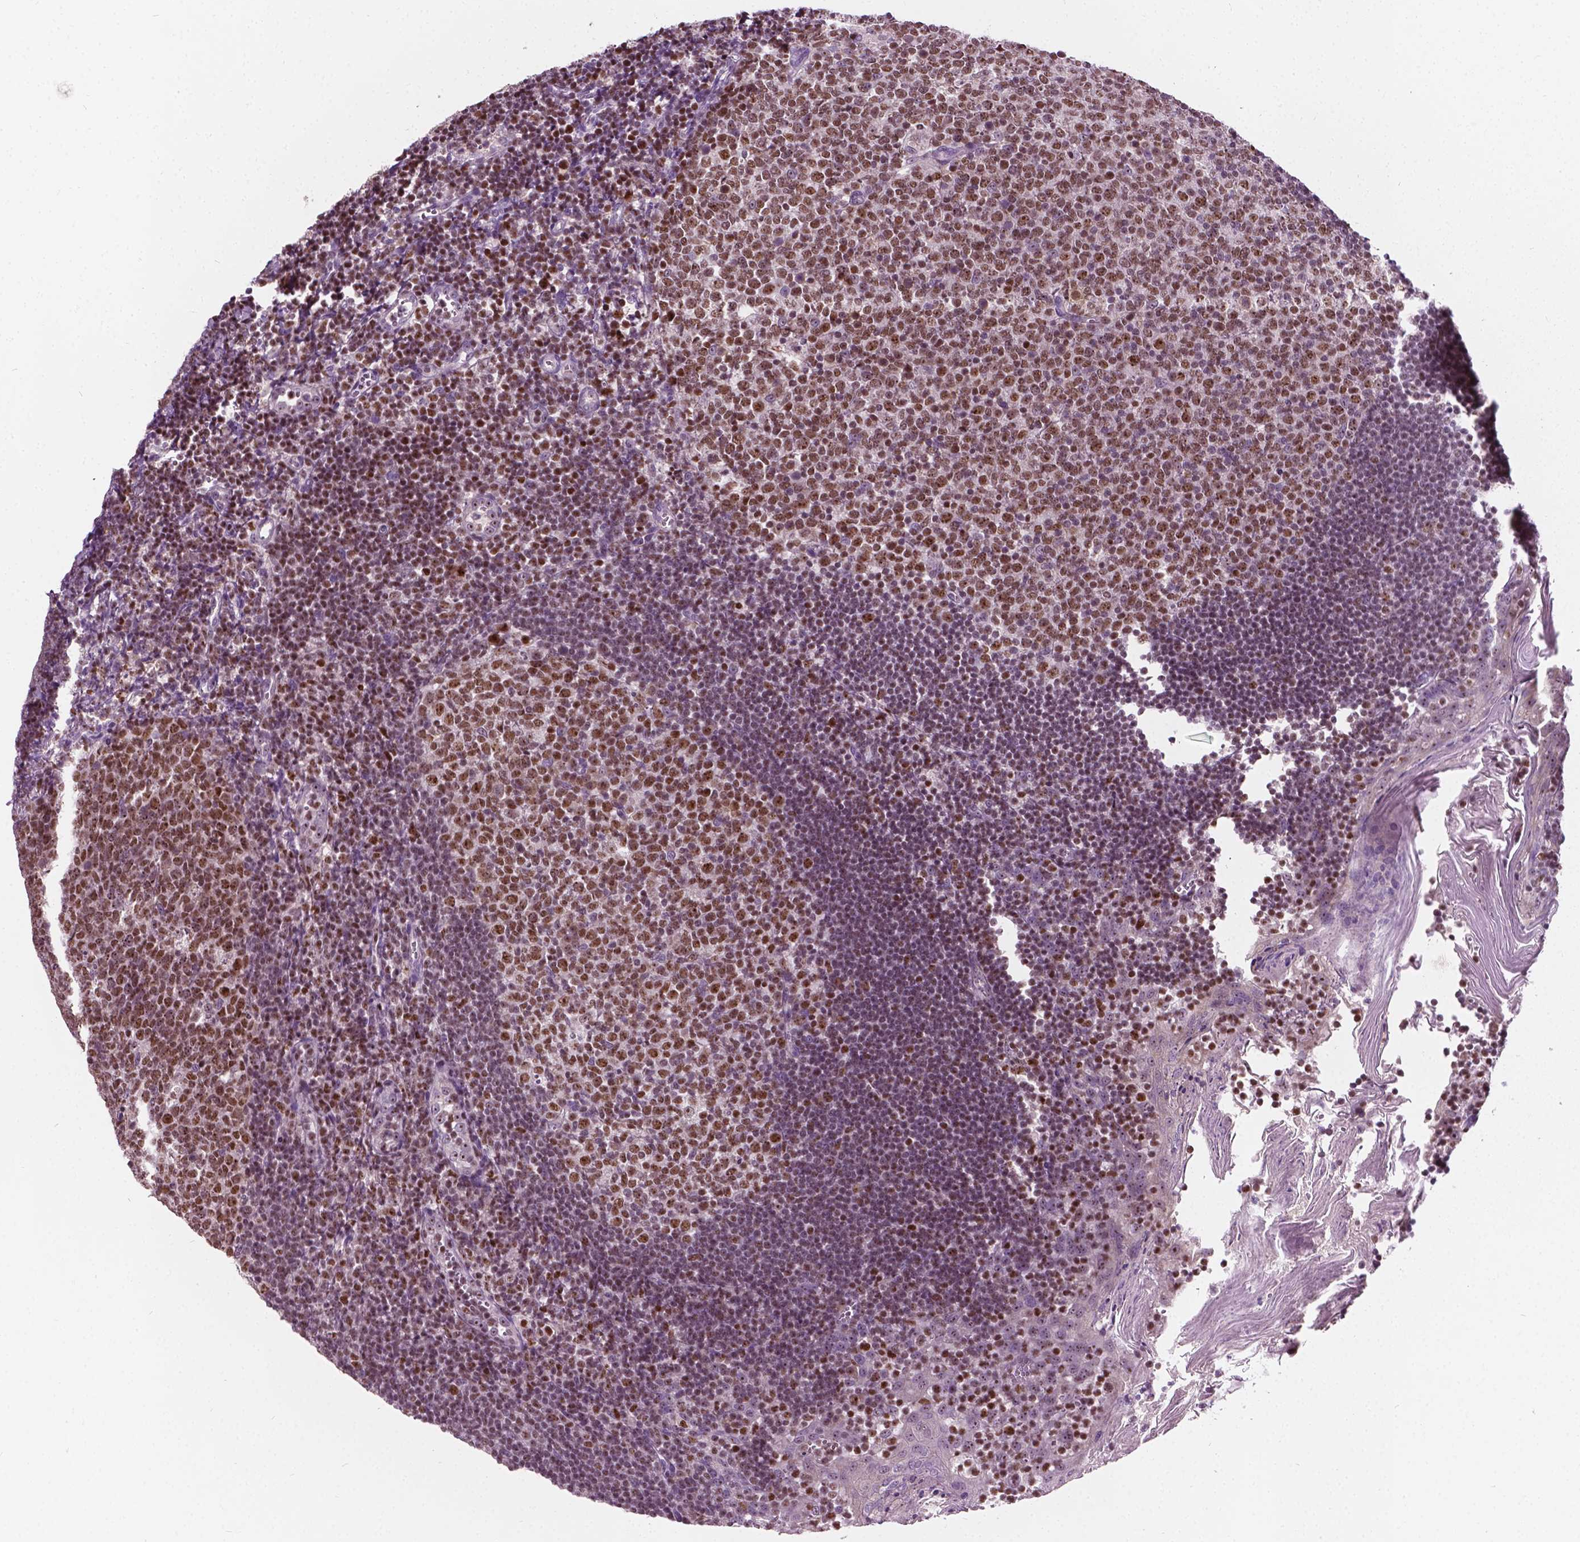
{"staining": {"intensity": "moderate", "quantity": "25%-75%", "location": "nuclear"}, "tissue": "lymph node", "cell_type": "Germinal center cells", "image_type": "normal", "snomed": [{"axis": "morphology", "description": "Normal tissue, NOS"}, {"axis": "topography", "description": "Lymph node"}], "caption": "DAB immunohistochemical staining of normal lymph node displays moderate nuclear protein positivity in approximately 25%-75% of germinal center cells.", "gene": "ODF3L2", "patient": {"sex": "female", "age": 21}}